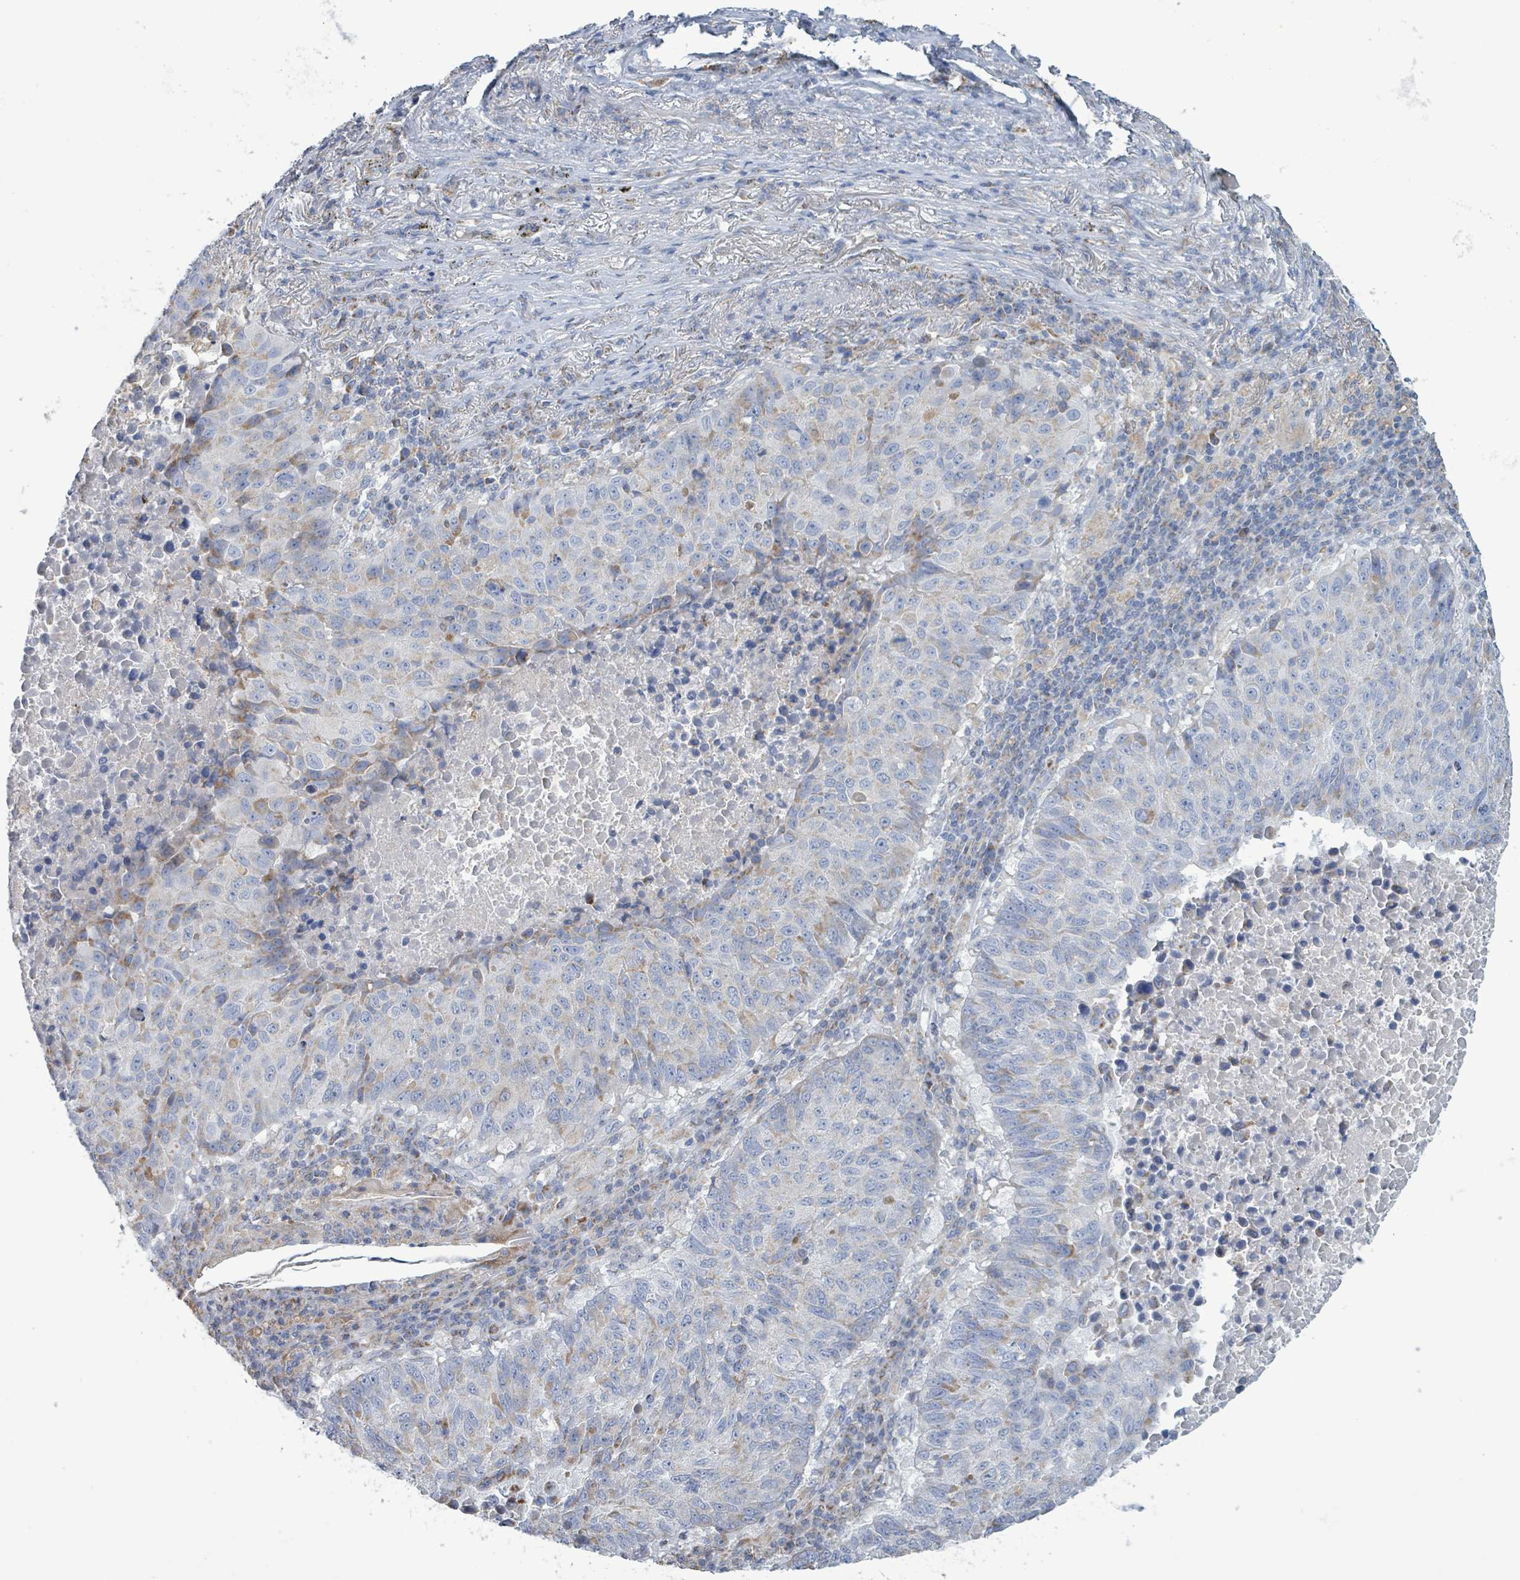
{"staining": {"intensity": "moderate", "quantity": "<25%", "location": "cytoplasmic/membranous"}, "tissue": "lung cancer", "cell_type": "Tumor cells", "image_type": "cancer", "snomed": [{"axis": "morphology", "description": "Squamous cell carcinoma, NOS"}, {"axis": "topography", "description": "Lung"}], "caption": "This is a photomicrograph of immunohistochemistry staining of lung squamous cell carcinoma, which shows moderate staining in the cytoplasmic/membranous of tumor cells.", "gene": "AKR1C4", "patient": {"sex": "male", "age": 73}}